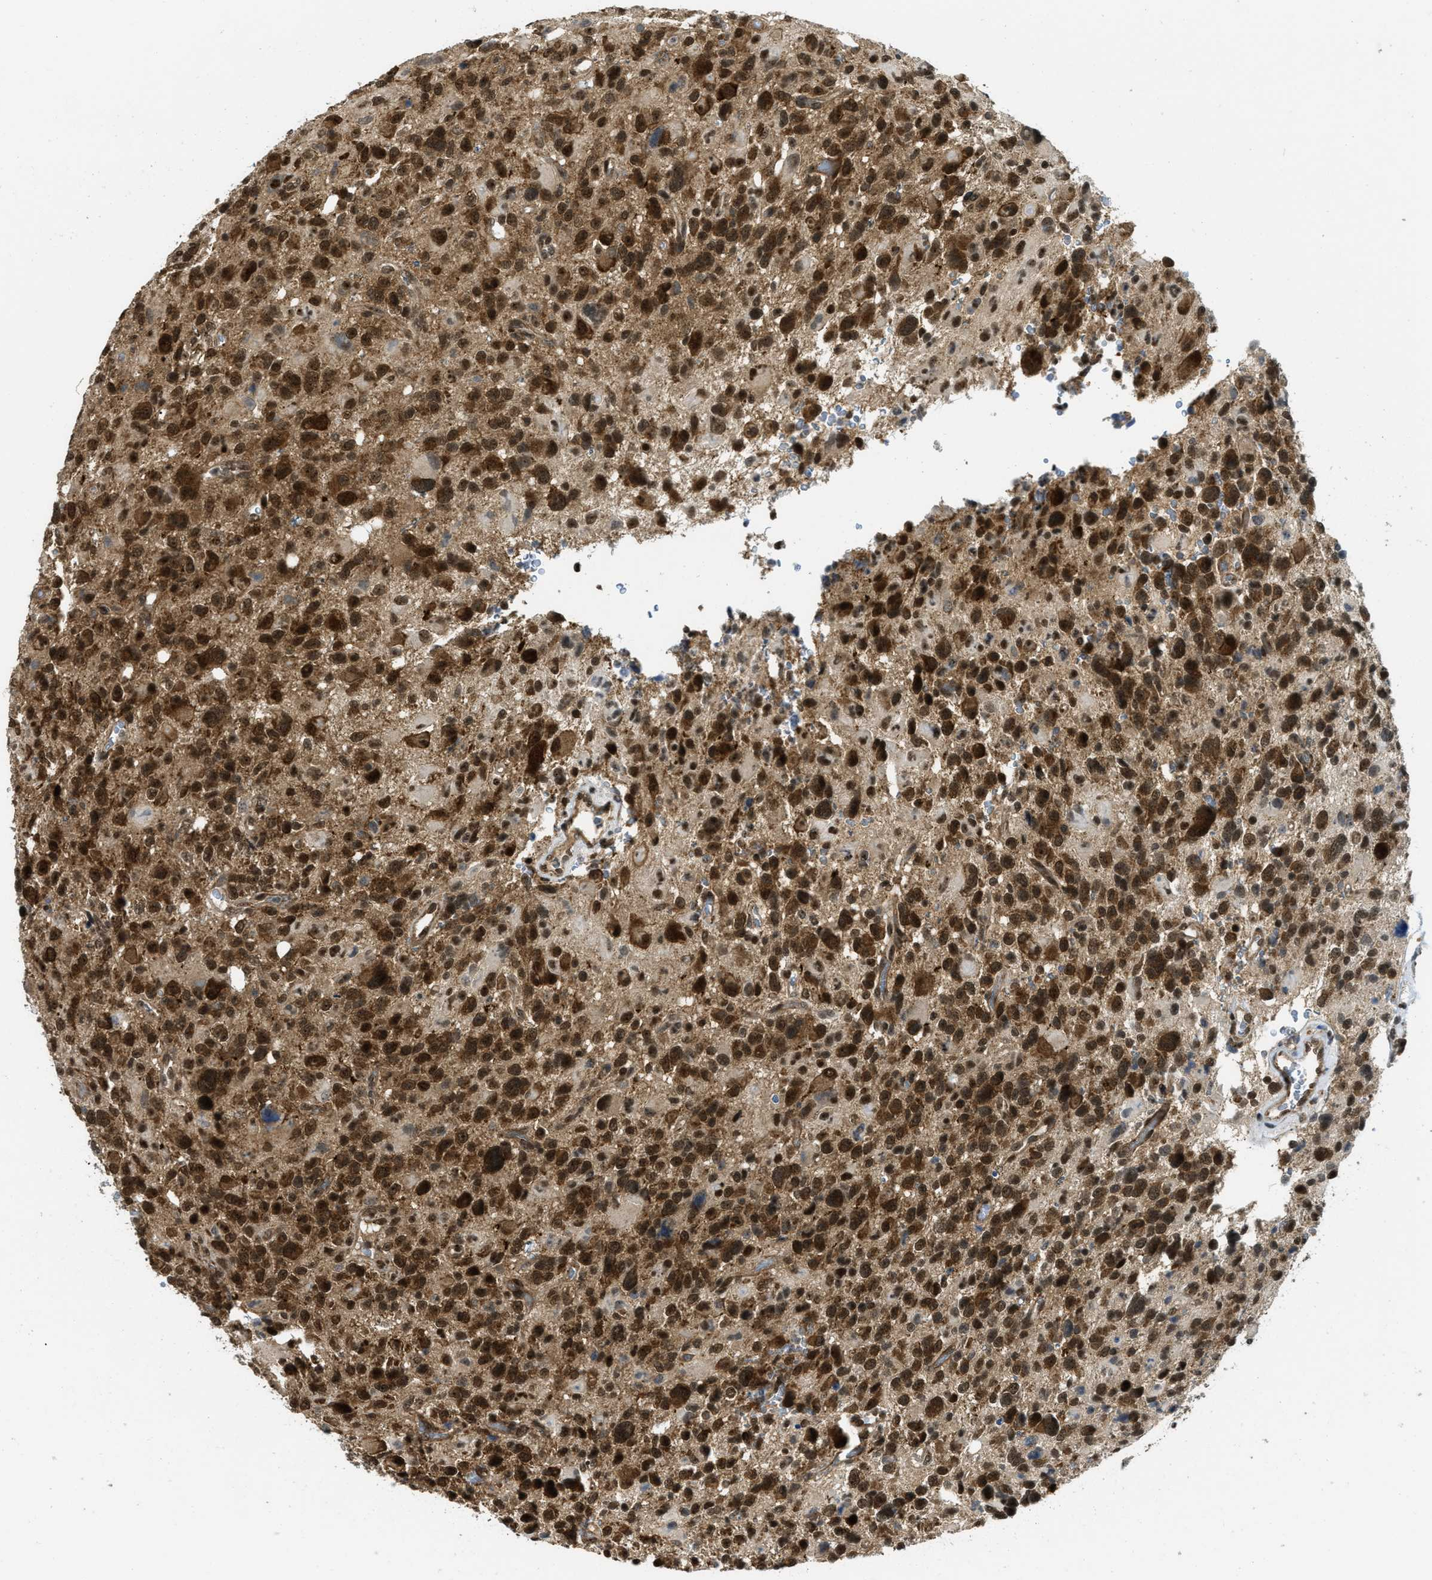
{"staining": {"intensity": "strong", "quantity": ">75%", "location": "cytoplasmic/membranous,nuclear"}, "tissue": "glioma", "cell_type": "Tumor cells", "image_type": "cancer", "snomed": [{"axis": "morphology", "description": "Glioma, malignant, High grade"}, {"axis": "topography", "description": "Brain"}], "caption": "Protein positivity by immunohistochemistry shows strong cytoplasmic/membranous and nuclear expression in about >75% of tumor cells in malignant high-grade glioma.", "gene": "TACC1", "patient": {"sex": "male", "age": 48}}